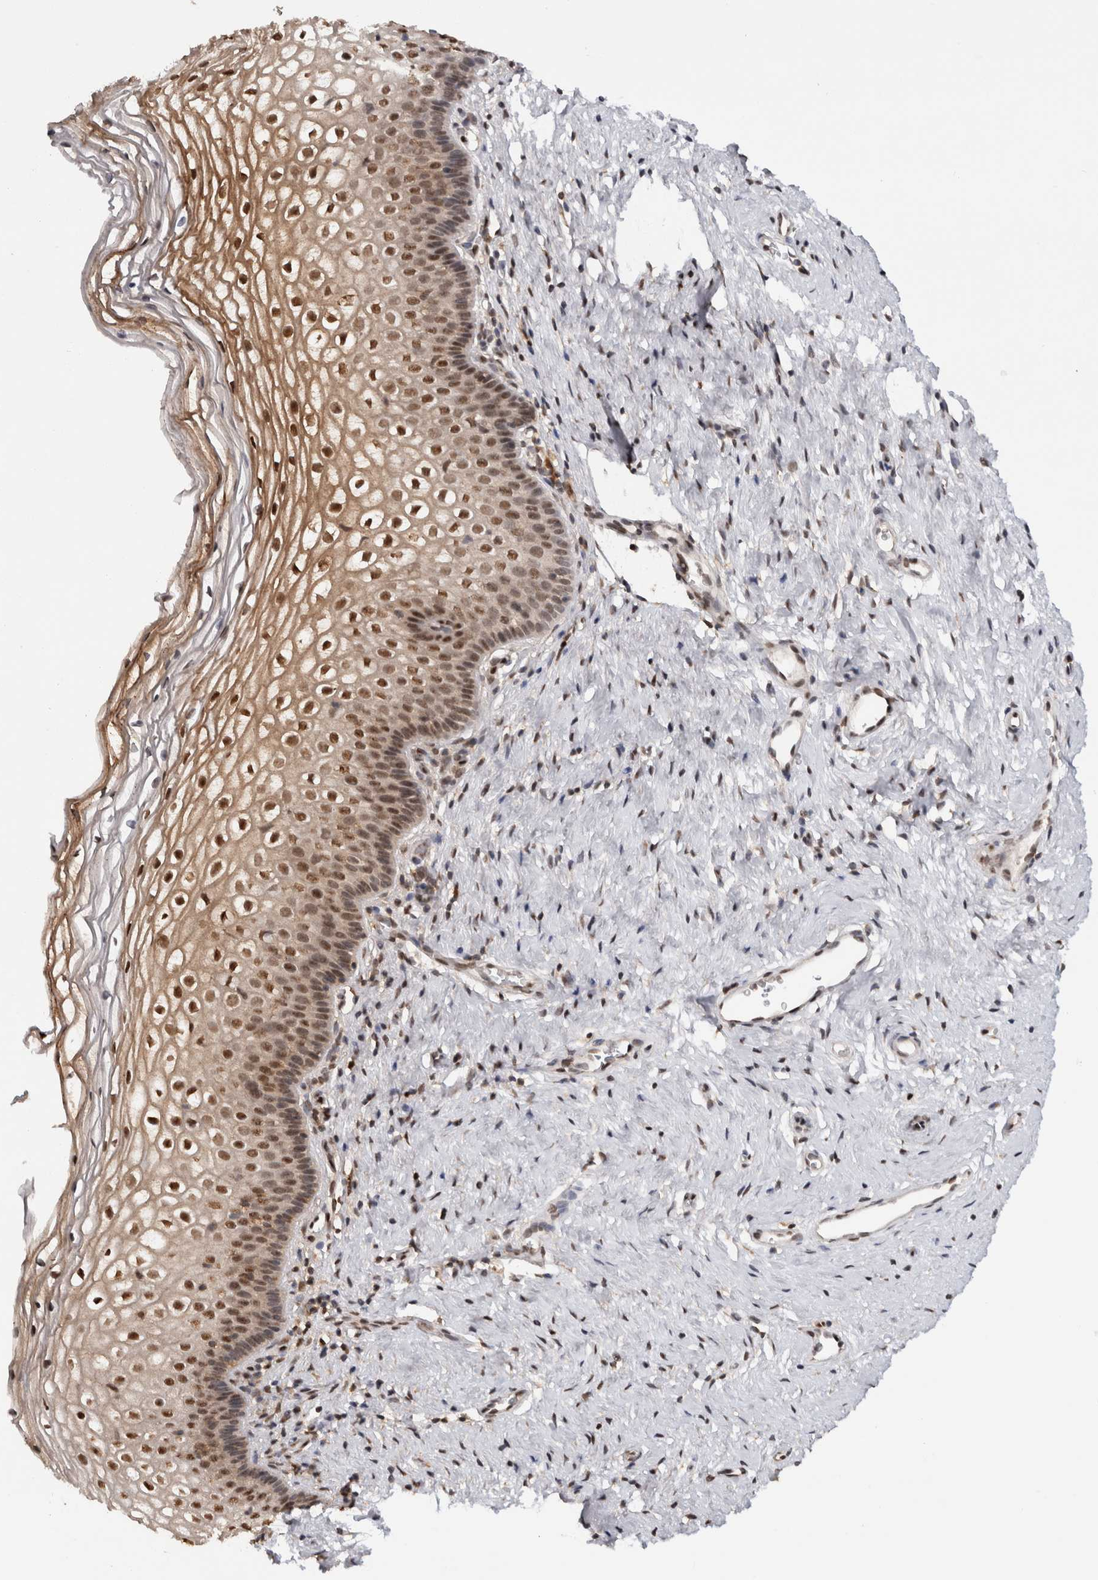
{"staining": {"intensity": "strong", "quantity": ">75%", "location": "cytoplasmic/membranous,nuclear"}, "tissue": "cervix", "cell_type": "Squamous epithelial cells", "image_type": "normal", "snomed": [{"axis": "morphology", "description": "Normal tissue, NOS"}, {"axis": "topography", "description": "Cervix"}], "caption": "Immunohistochemical staining of benign human cervix demonstrates high levels of strong cytoplasmic/membranous,nuclear expression in approximately >75% of squamous epithelial cells. Nuclei are stained in blue.", "gene": "RPS6KA2", "patient": {"sex": "female", "age": 27}}